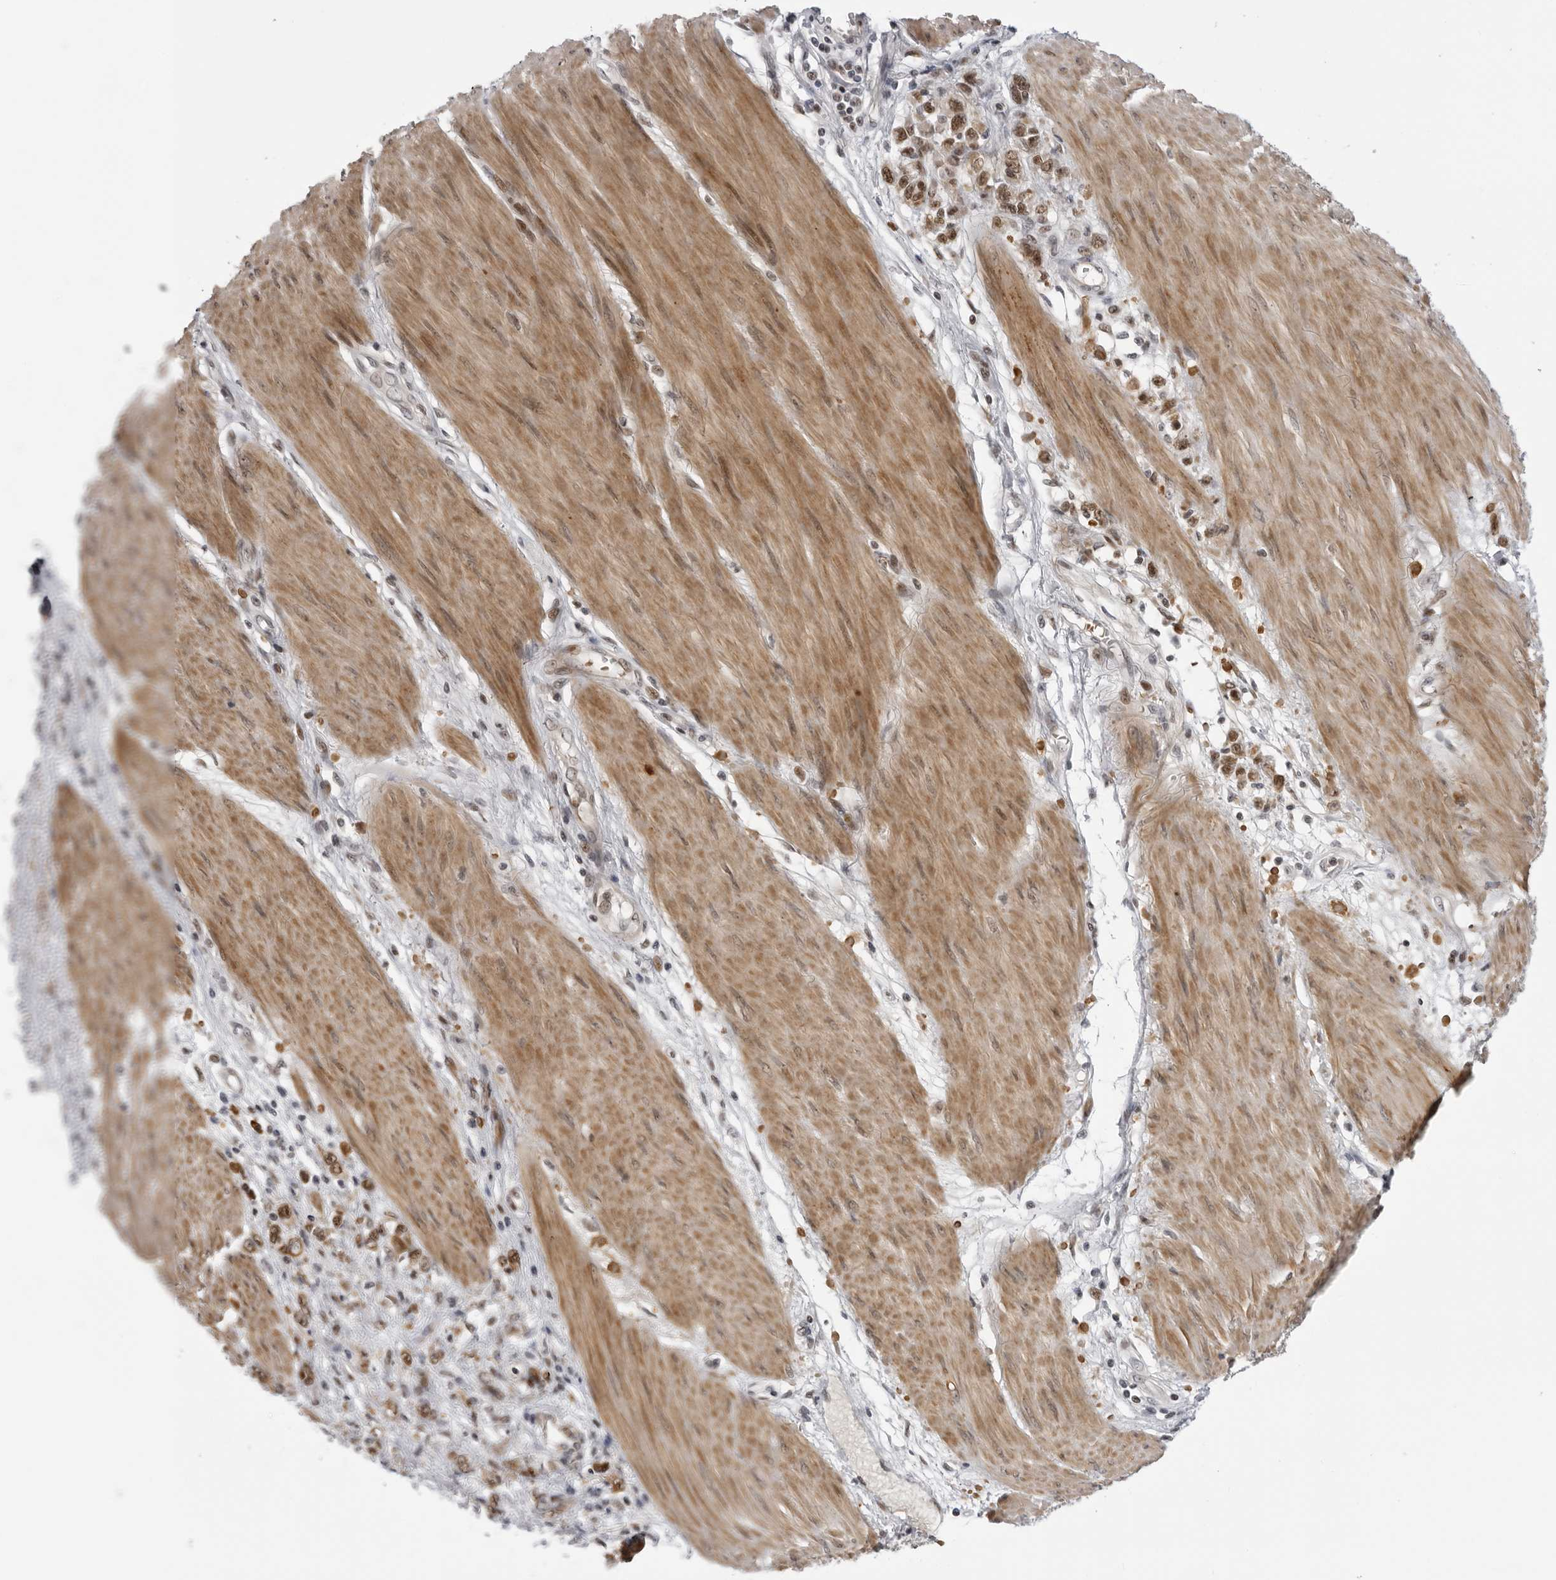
{"staining": {"intensity": "moderate", "quantity": ">75%", "location": "nuclear"}, "tissue": "stomach cancer", "cell_type": "Tumor cells", "image_type": "cancer", "snomed": [{"axis": "morphology", "description": "Adenocarcinoma, NOS"}, {"axis": "topography", "description": "Stomach"}], "caption": "IHC of human stomach adenocarcinoma displays medium levels of moderate nuclear positivity in about >75% of tumor cells.", "gene": "ALPK2", "patient": {"sex": "female", "age": 76}}